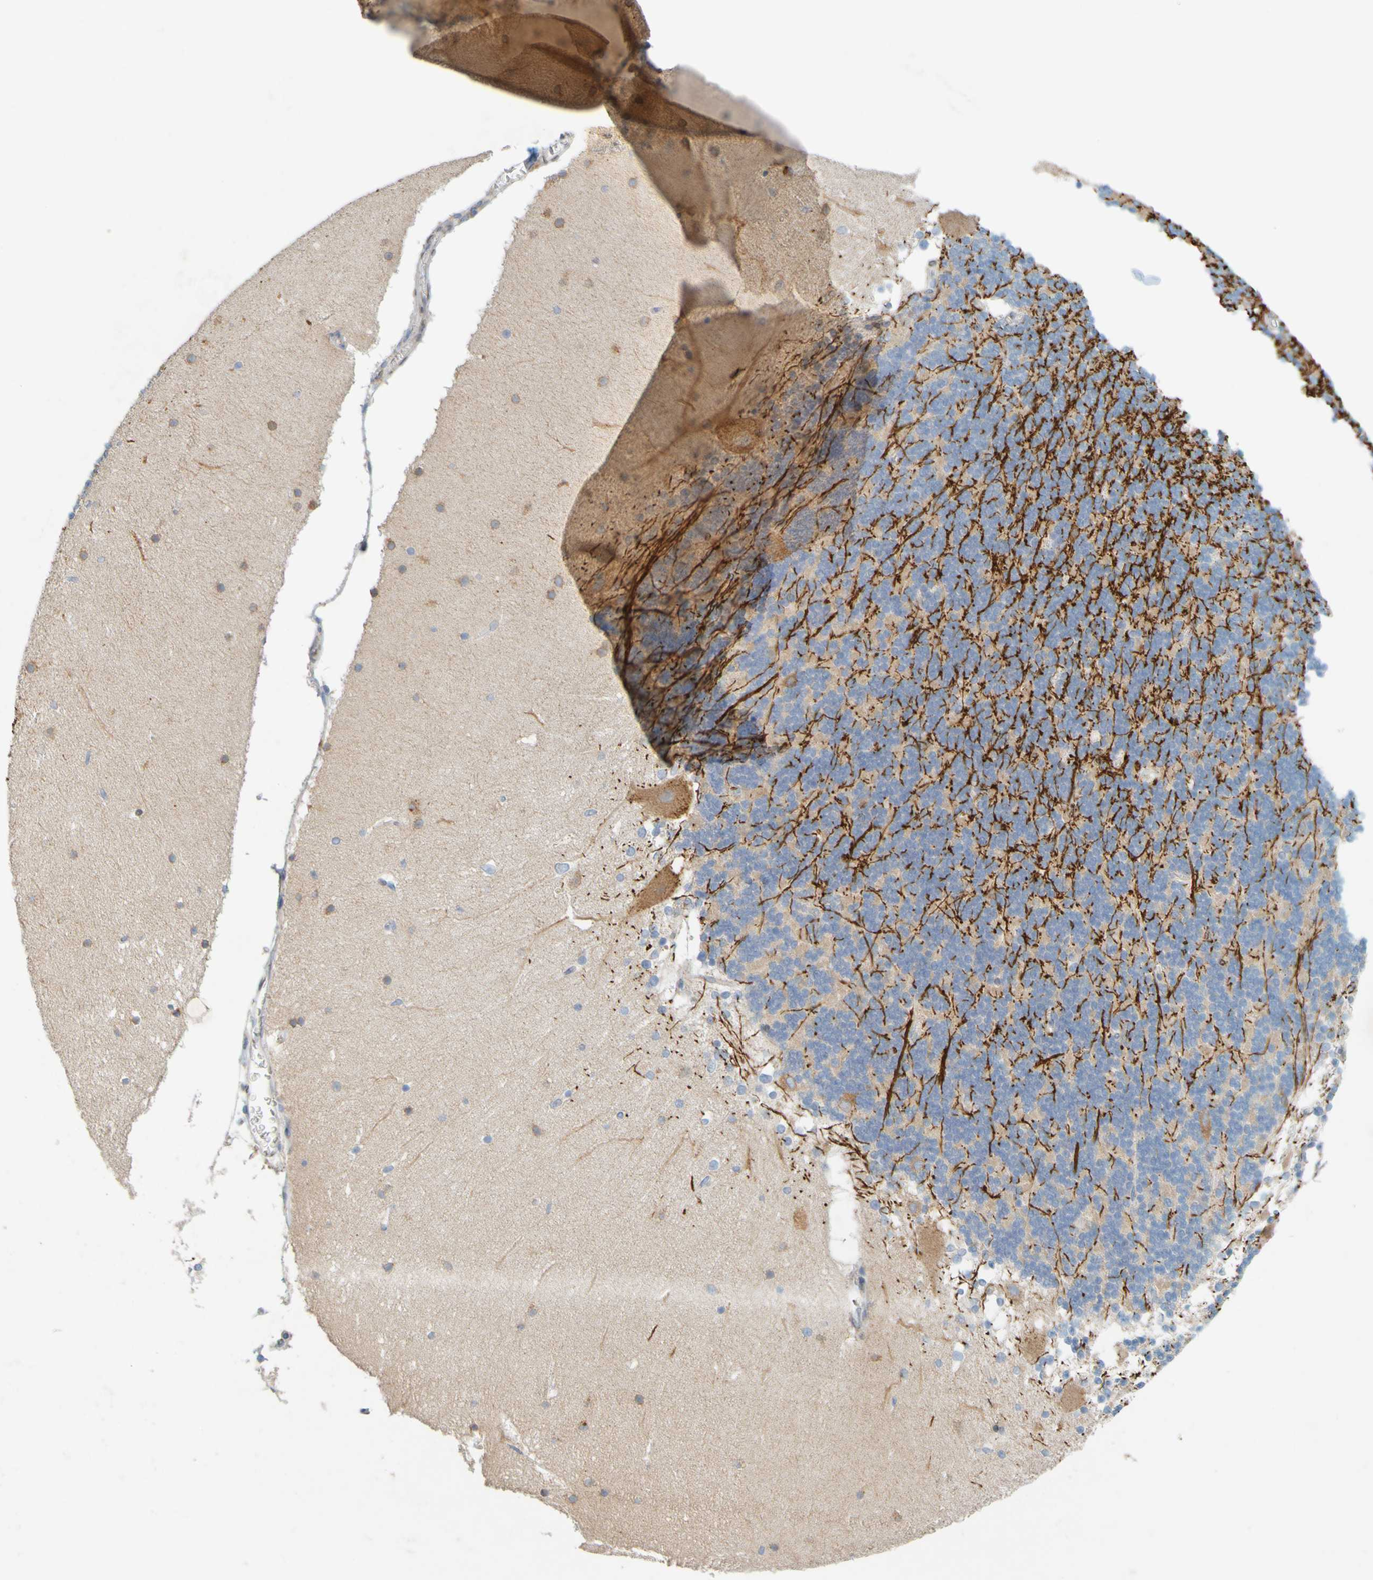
{"staining": {"intensity": "weak", "quantity": ">75%", "location": "cytoplasmic/membranous"}, "tissue": "cerebellum", "cell_type": "Cells in granular layer", "image_type": "normal", "snomed": [{"axis": "morphology", "description": "Normal tissue, NOS"}, {"axis": "topography", "description": "Cerebellum"}], "caption": "IHC of benign cerebellum shows low levels of weak cytoplasmic/membranous expression in approximately >75% of cells in granular layer.", "gene": "MAG", "patient": {"sex": "female", "age": 19}}